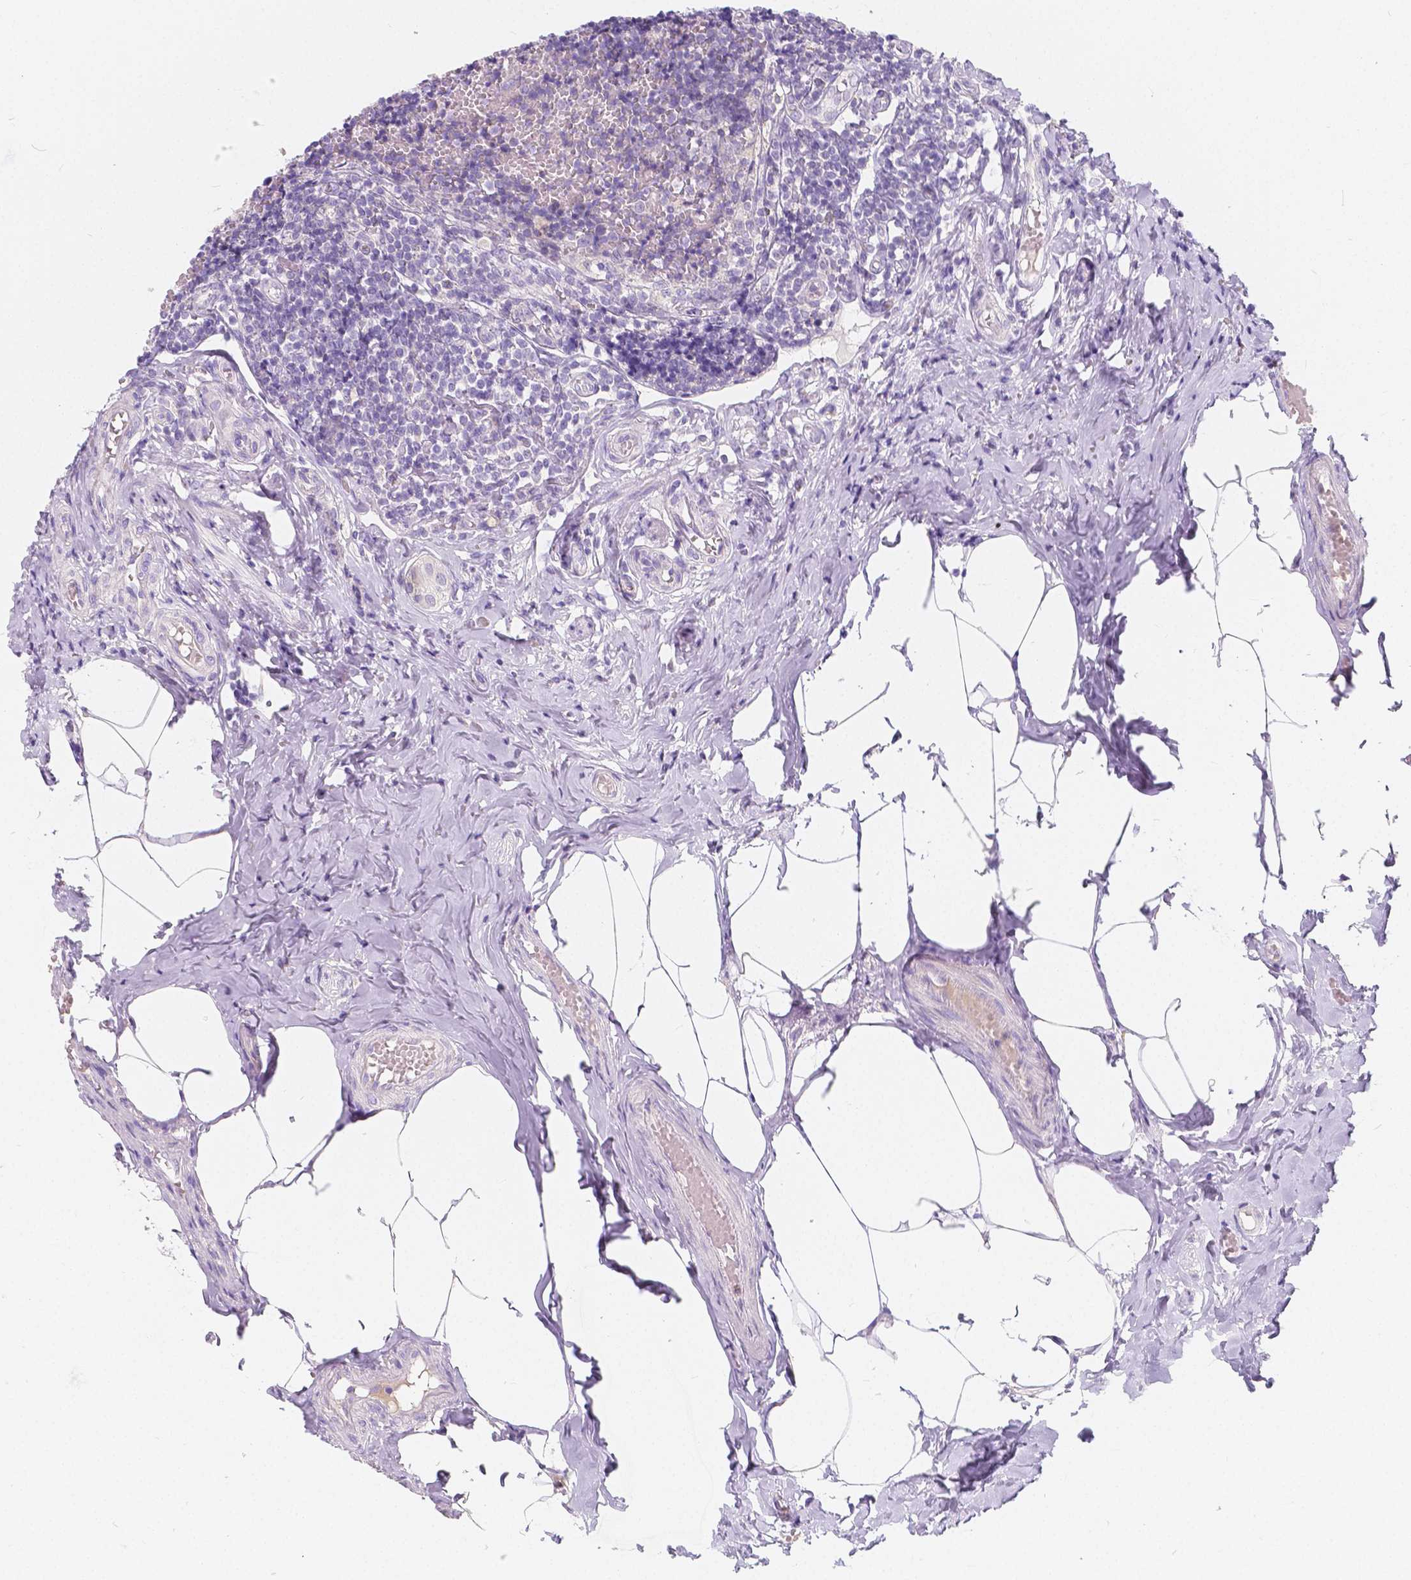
{"staining": {"intensity": "moderate", "quantity": ">75%", "location": "cytoplasmic/membranous"}, "tissue": "appendix", "cell_type": "Glandular cells", "image_type": "normal", "snomed": [{"axis": "morphology", "description": "Normal tissue, NOS"}, {"axis": "topography", "description": "Appendix"}], "caption": "Human appendix stained with a brown dye reveals moderate cytoplasmic/membranous positive staining in approximately >75% of glandular cells.", "gene": "RNF186", "patient": {"sex": "female", "age": 32}}